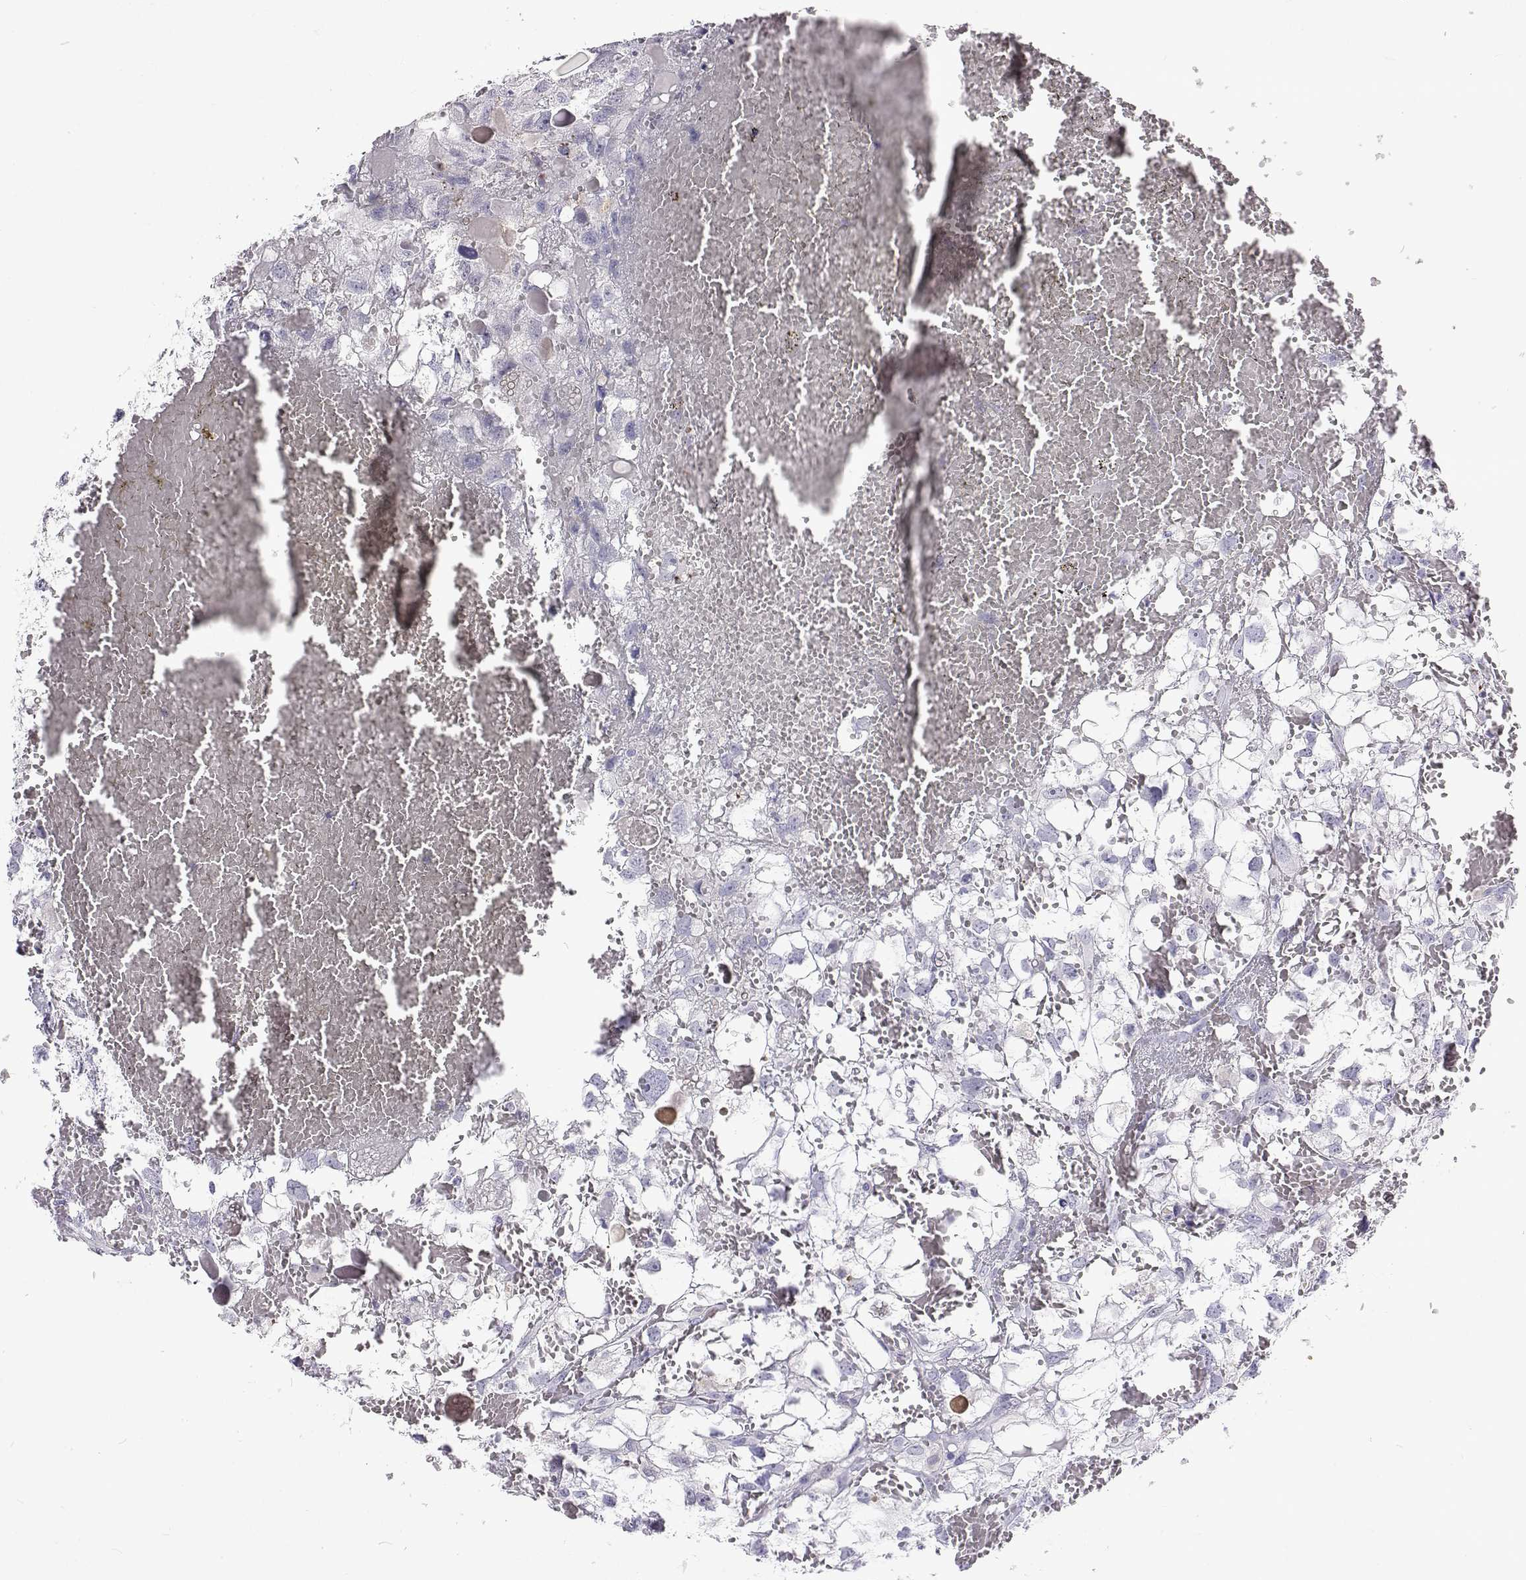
{"staining": {"intensity": "negative", "quantity": "none", "location": "none"}, "tissue": "renal cancer", "cell_type": "Tumor cells", "image_type": "cancer", "snomed": [{"axis": "morphology", "description": "Adenocarcinoma, NOS"}, {"axis": "topography", "description": "Kidney"}], "caption": "Immunohistochemical staining of human renal cancer reveals no significant expression in tumor cells. (DAB immunohistochemistry (IHC), high magnification).", "gene": "GALM", "patient": {"sex": "male", "age": 56}}